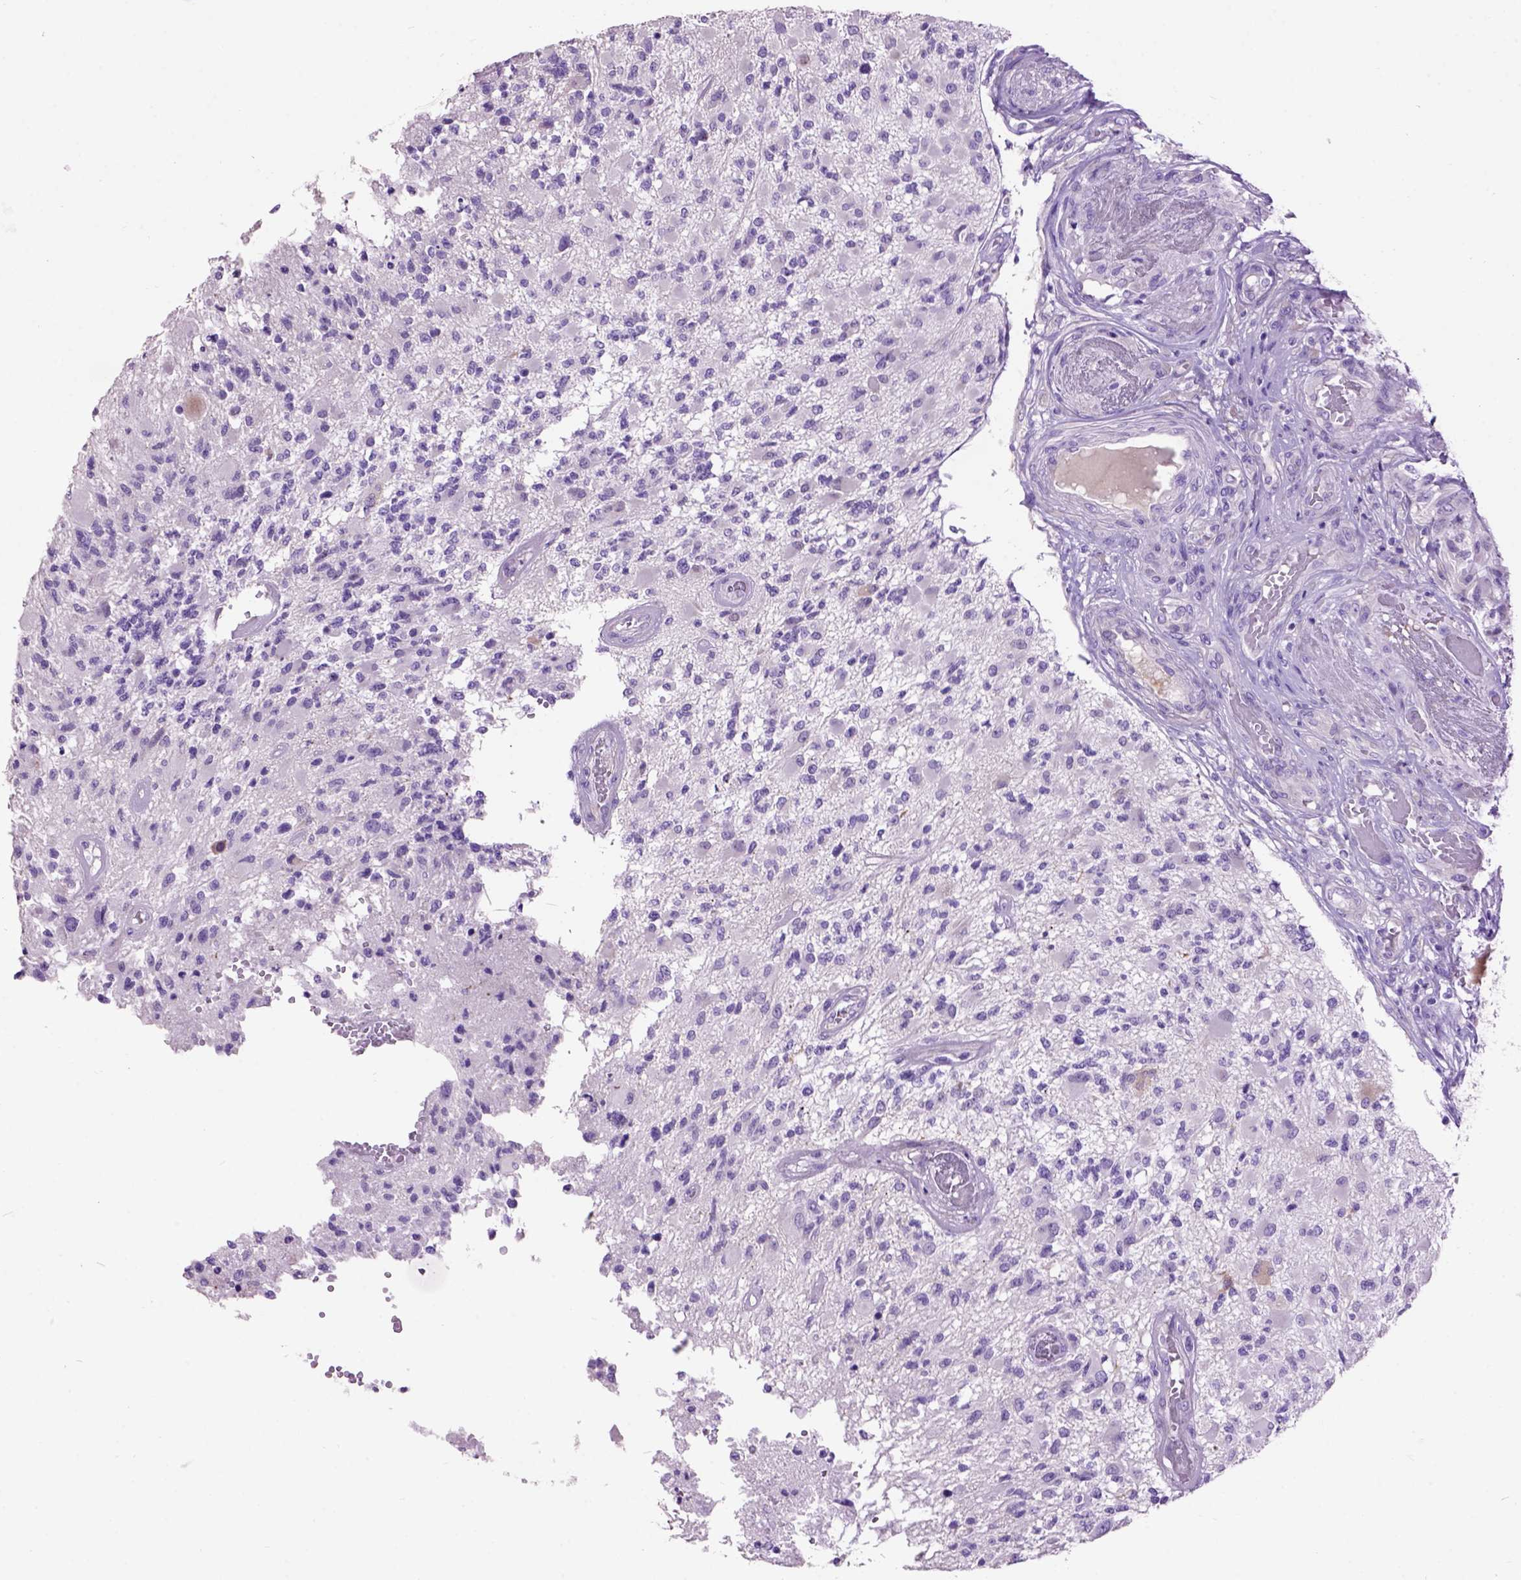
{"staining": {"intensity": "negative", "quantity": "none", "location": "none"}, "tissue": "glioma", "cell_type": "Tumor cells", "image_type": "cancer", "snomed": [{"axis": "morphology", "description": "Glioma, malignant, High grade"}, {"axis": "topography", "description": "Brain"}], "caption": "Immunohistochemistry (IHC) of human glioma displays no positivity in tumor cells. (Stains: DAB (3,3'-diaminobenzidine) IHC with hematoxylin counter stain, Microscopy: brightfield microscopy at high magnification).", "gene": "MAPT", "patient": {"sex": "female", "age": 63}}